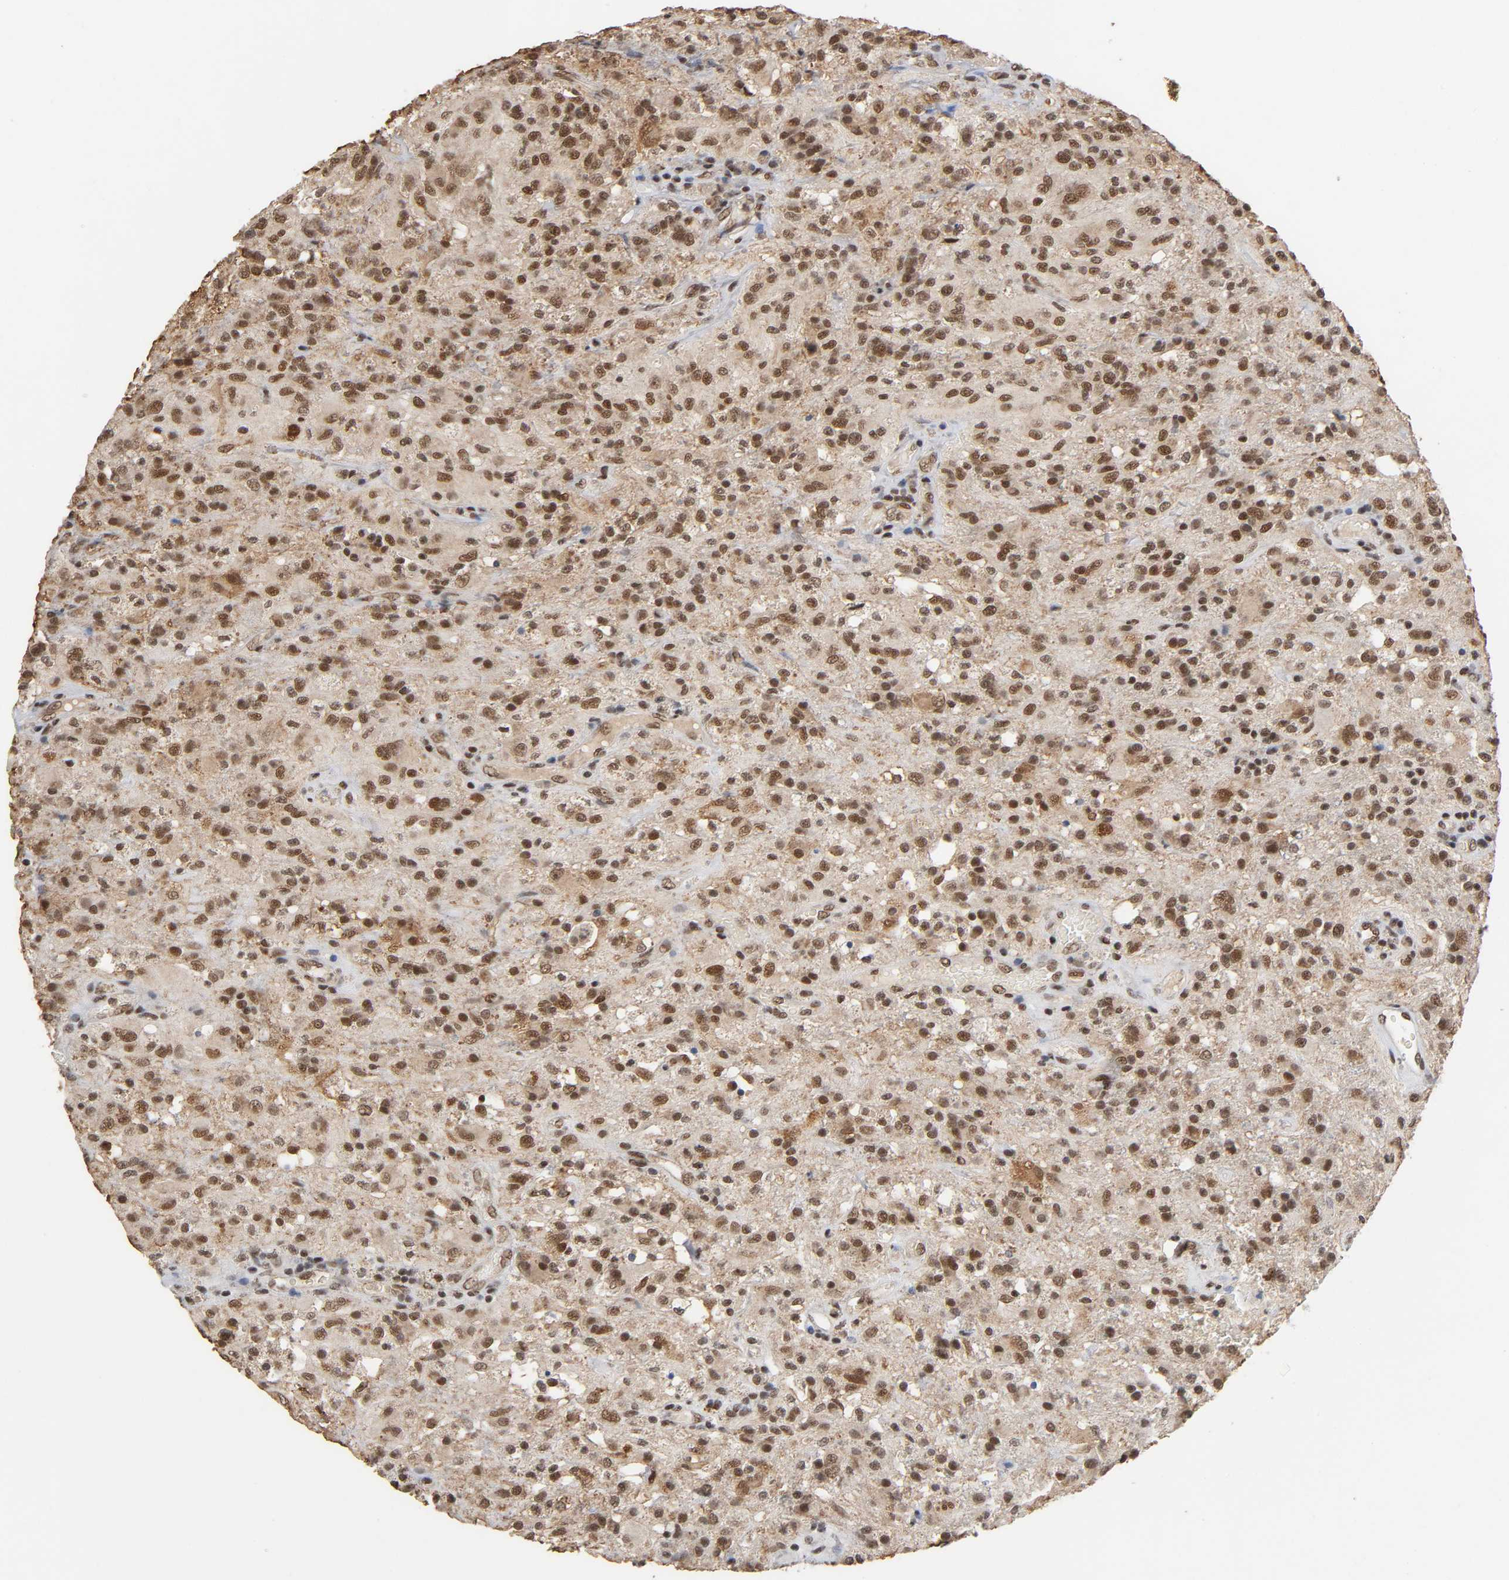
{"staining": {"intensity": "strong", "quantity": "25%-75%", "location": "nuclear"}, "tissue": "glioma", "cell_type": "Tumor cells", "image_type": "cancer", "snomed": [{"axis": "morphology", "description": "Normal tissue, NOS"}, {"axis": "morphology", "description": "Glioma, malignant, High grade"}, {"axis": "topography", "description": "Cerebral cortex"}], "caption": "Protein expression analysis of human glioma reveals strong nuclear staining in about 25%-75% of tumor cells. The staining was performed using DAB (3,3'-diaminobenzidine), with brown indicating positive protein expression. Nuclei are stained blue with hematoxylin.", "gene": "ZNF384", "patient": {"sex": "male", "age": 56}}